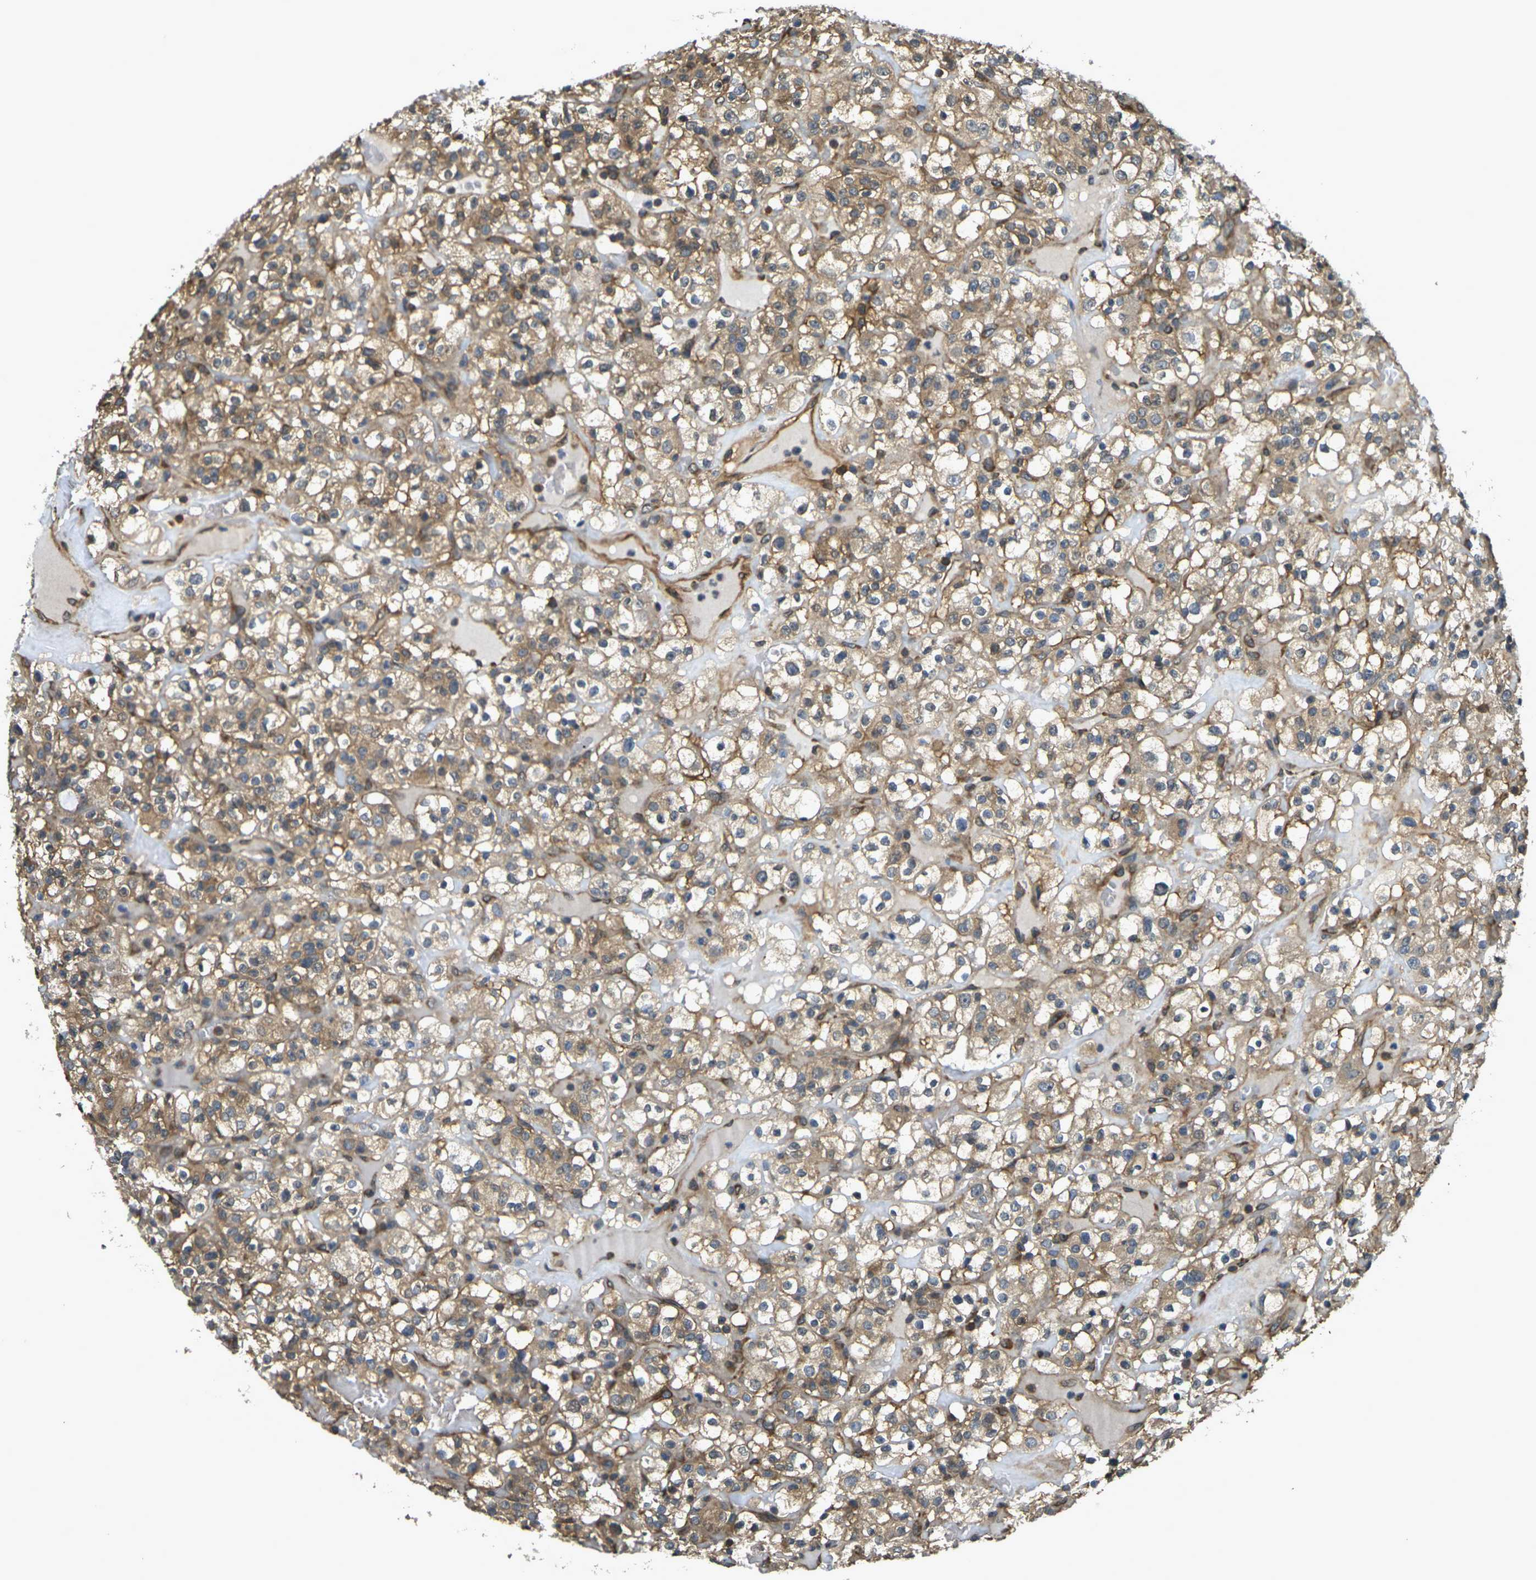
{"staining": {"intensity": "moderate", "quantity": ">75%", "location": "cytoplasmic/membranous"}, "tissue": "renal cancer", "cell_type": "Tumor cells", "image_type": "cancer", "snomed": [{"axis": "morphology", "description": "Normal tissue, NOS"}, {"axis": "morphology", "description": "Adenocarcinoma, NOS"}, {"axis": "topography", "description": "Kidney"}], "caption": "Immunohistochemical staining of renal adenocarcinoma displays medium levels of moderate cytoplasmic/membranous positivity in approximately >75% of tumor cells.", "gene": "CAST", "patient": {"sex": "female", "age": 72}}